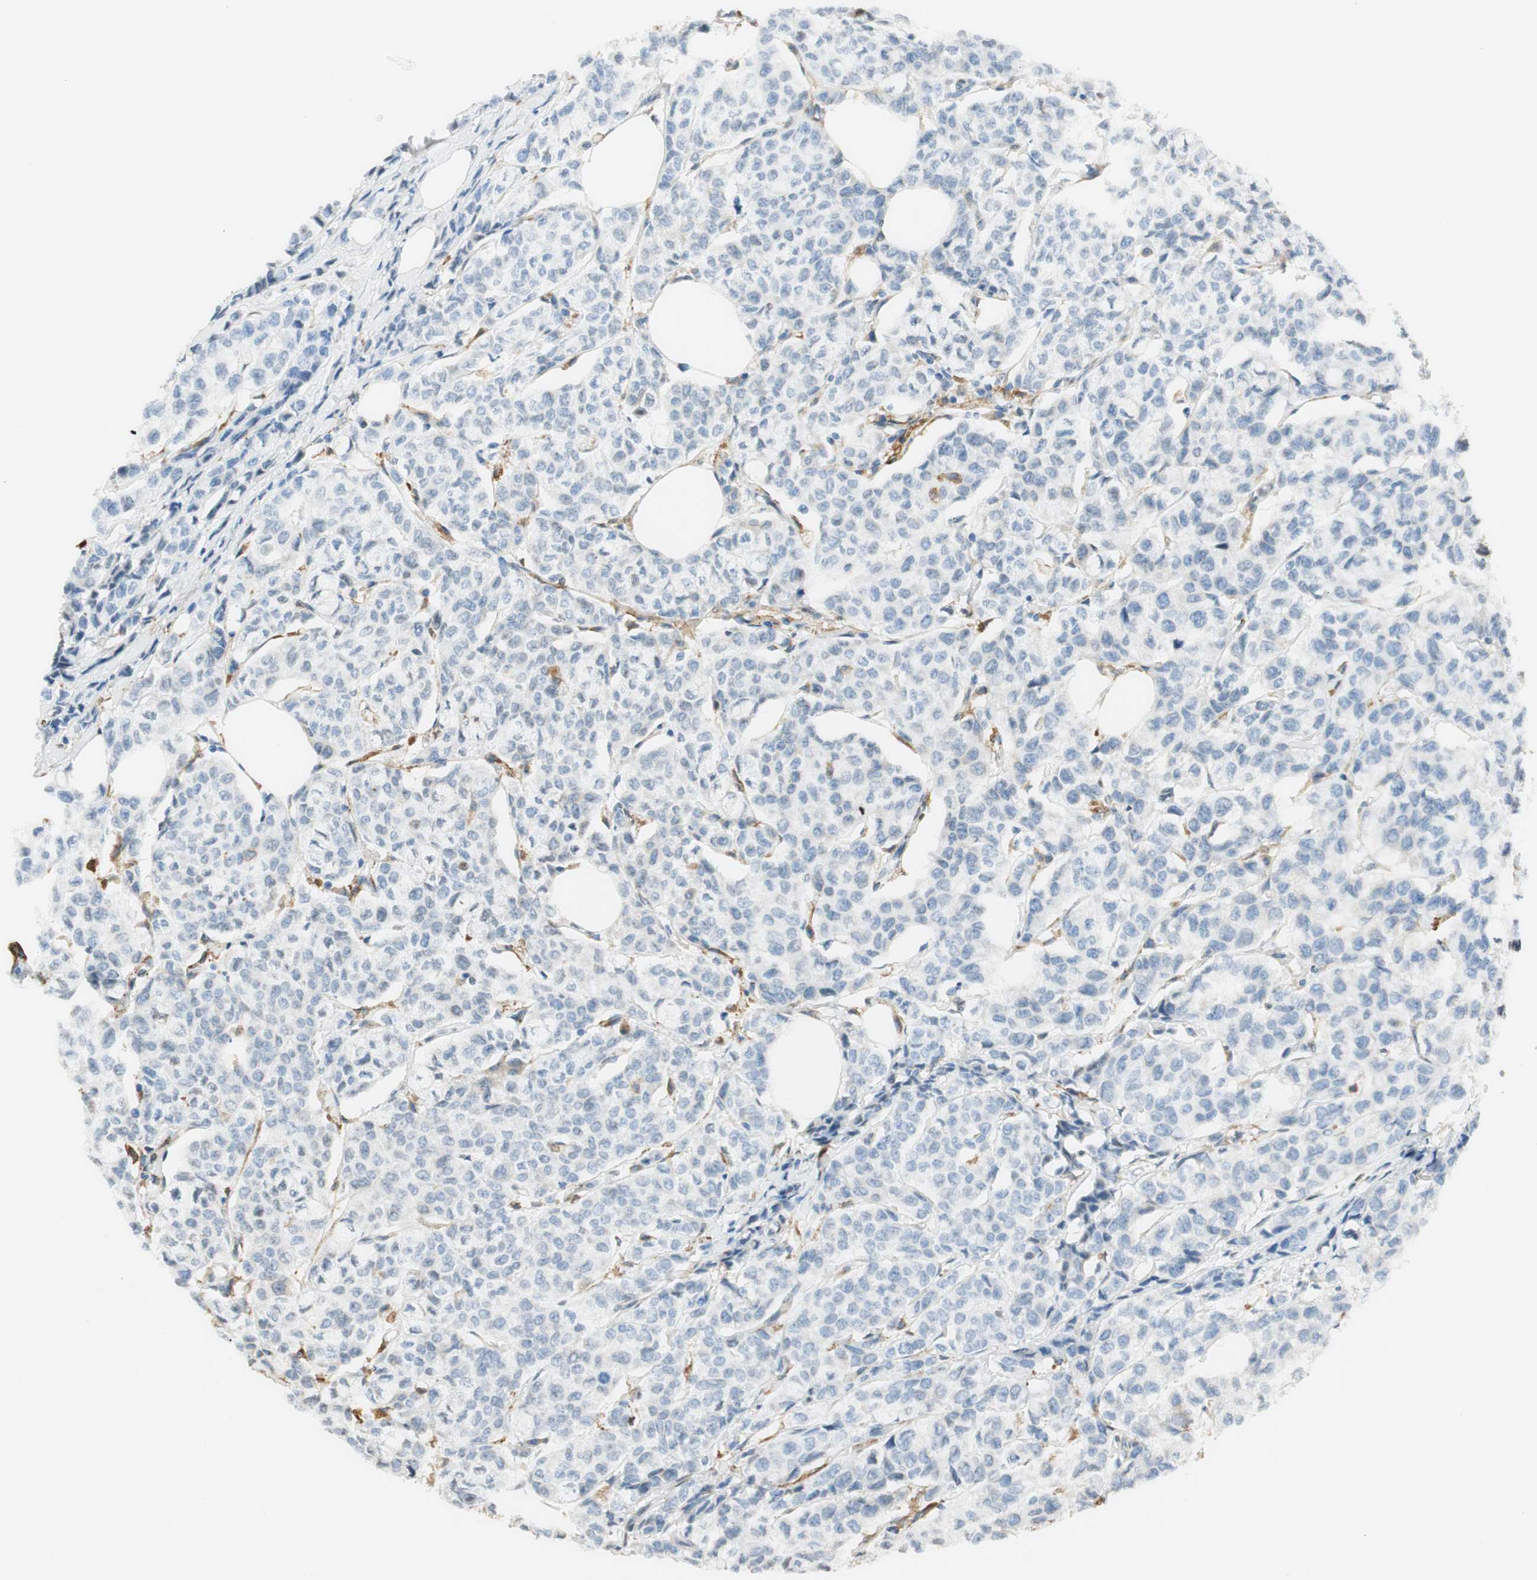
{"staining": {"intensity": "negative", "quantity": "none", "location": "none"}, "tissue": "breast cancer", "cell_type": "Tumor cells", "image_type": "cancer", "snomed": [{"axis": "morphology", "description": "Lobular carcinoma"}, {"axis": "topography", "description": "Breast"}], "caption": "The histopathology image demonstrates no significant staining in tumor cells of breast cancer (lobular carcinoma).", "gene": "TMEM260", "patient": {"sex": "female", "age": 60}}